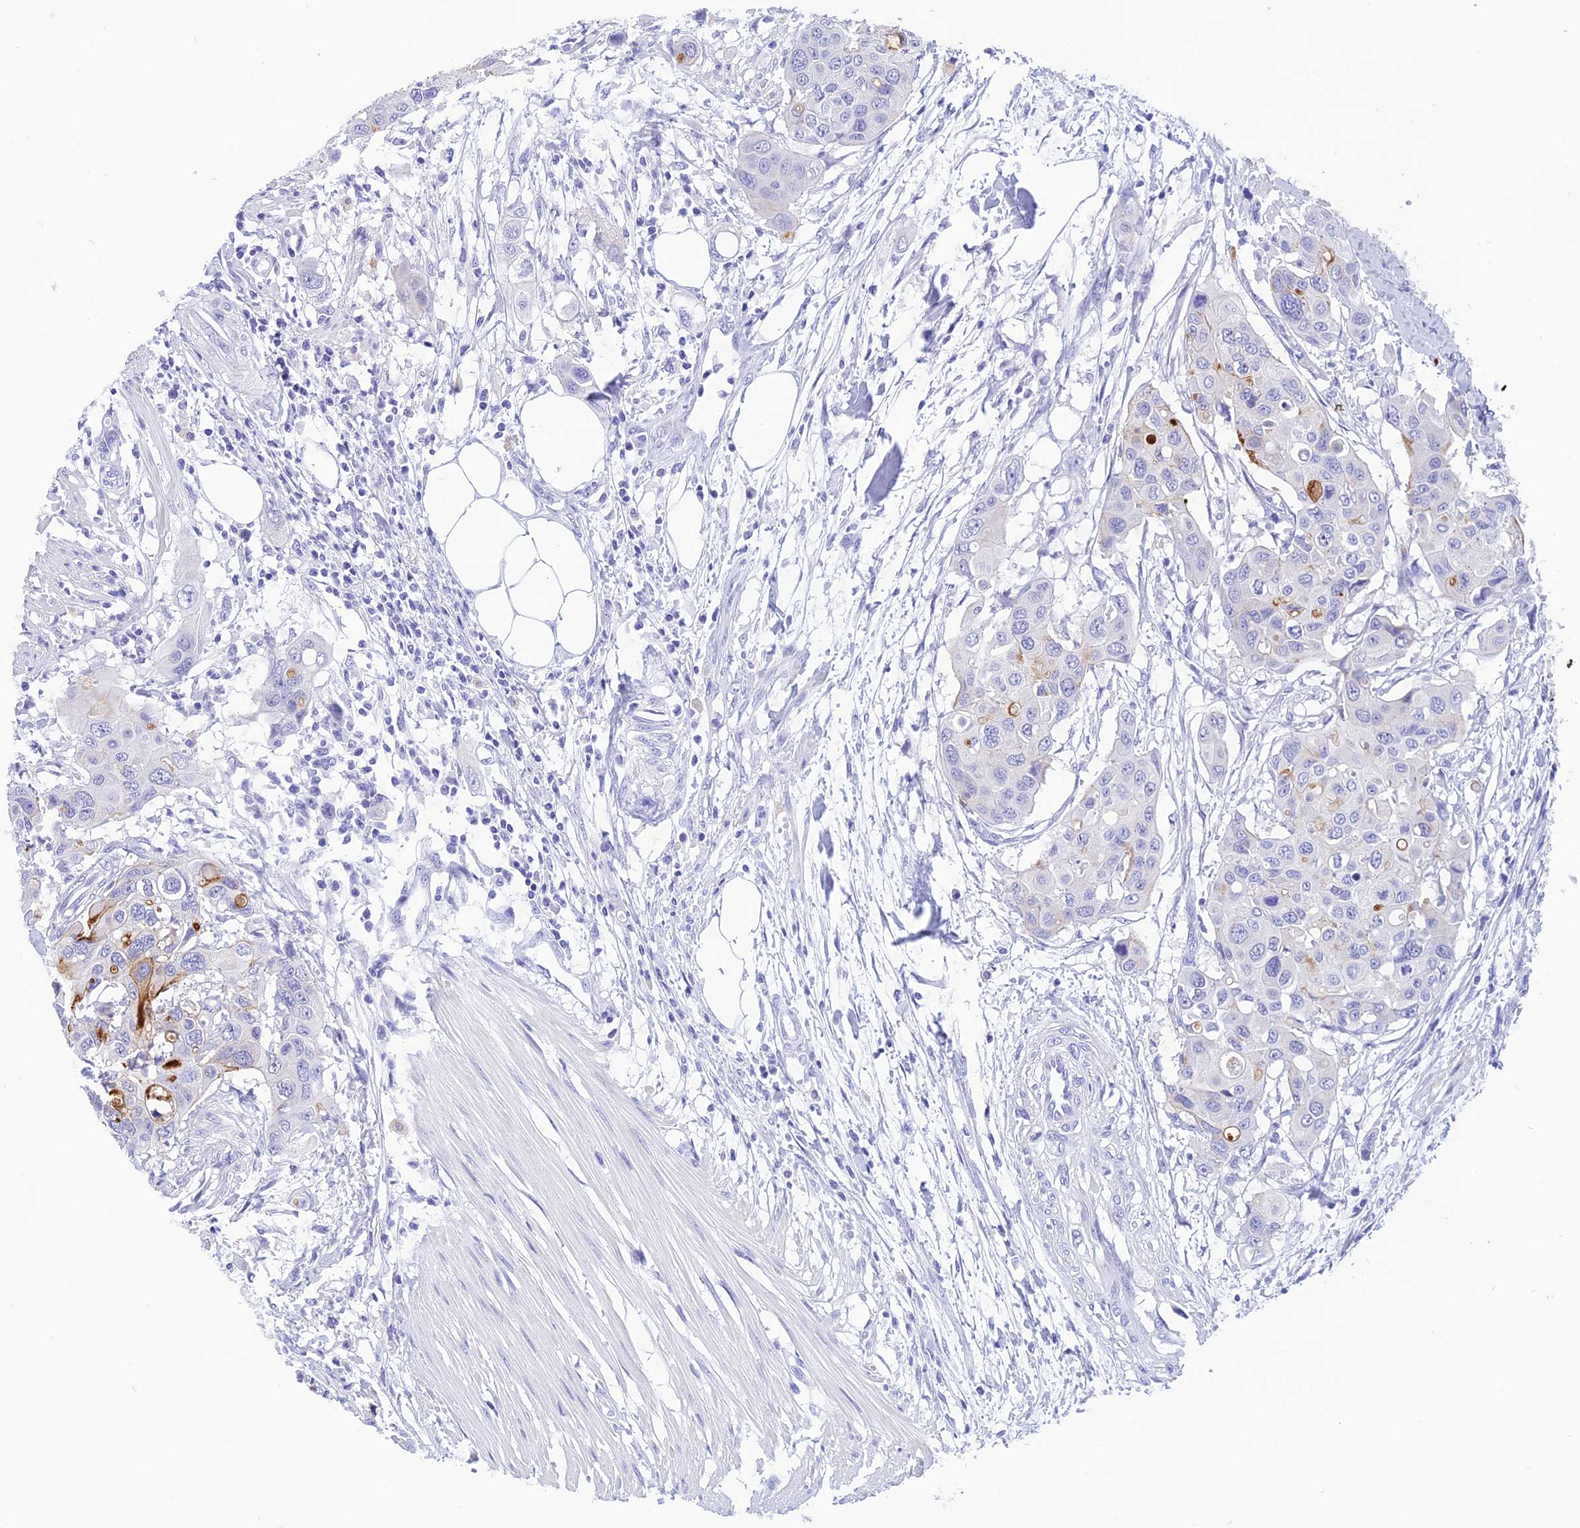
{"staining": {"intensity": "moderate", "quantity": "<25%", "location": "cytoplasmic/membranous"}, "tissue": "colorectal cancer", "cell_type": "Tumor cells", "image_type": "cancer", "snomed": [{"axis": "morphology", "description": "Adenocarcinoma, NOS"}, {"axis": "topography", "description": "Colon"}], "caption": "DAB immunohistochemical staining of human colorectal adenocarcinoma demonstrates moderate cytoplasmic/membranous protein expression in approximately <25% of tumor cells.", "gene": "KDELR3", "patient": {"sex": "male", "age": 77}}